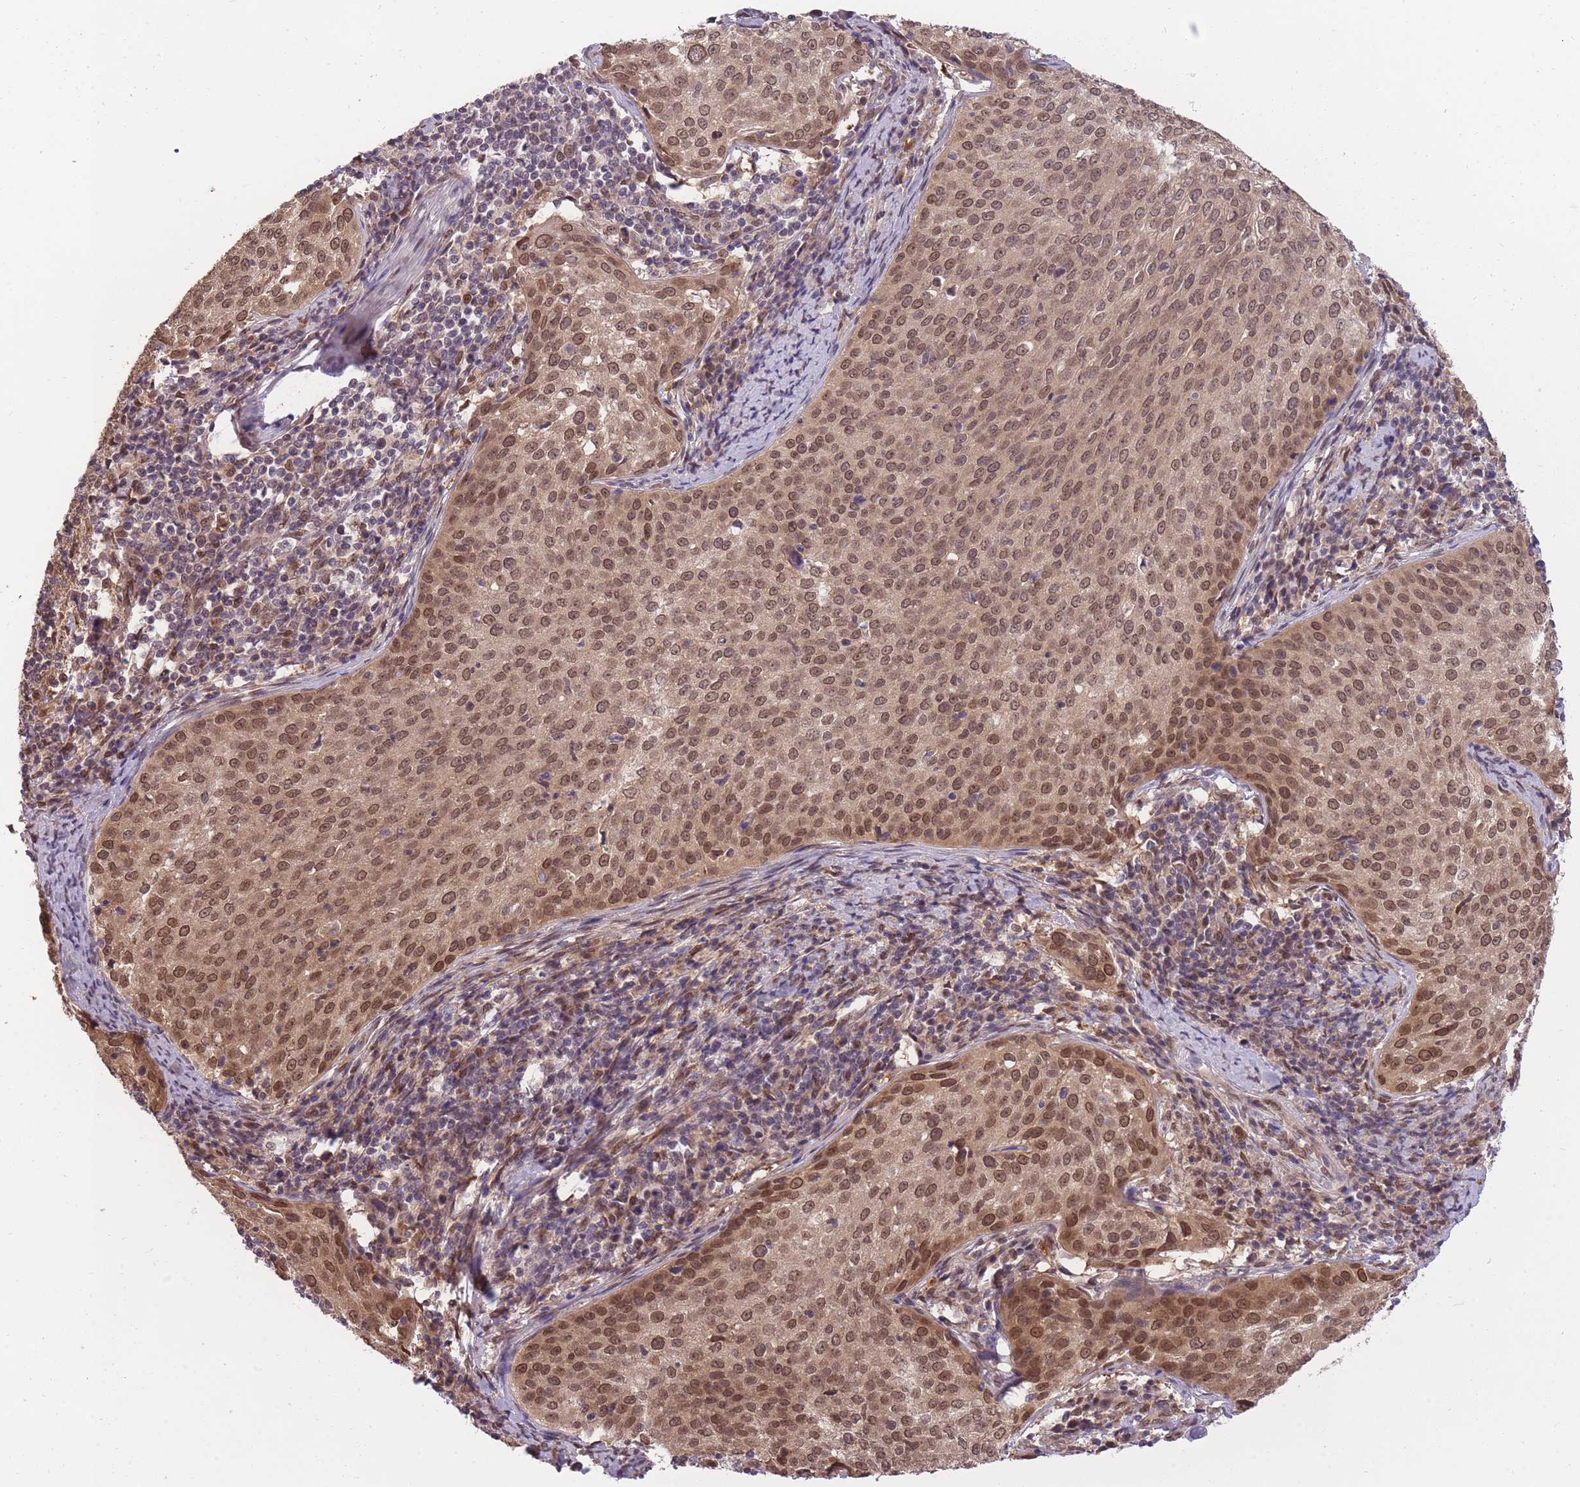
{"staining": {"intensity": "moderate", "quantity": ">75%", "location": "cytoplasmic/membranous,nuclear"}, "tissue": "cervical cancer", "cell_type": "Tumor cells", "image_type": "cancer", "snomed": [{"axis": "morphology", "description": "Squamous cell carcinoma, NOS"}, {"axis": "topography", "description": "Cervix"}], "caption": "Immunohistochemical staining of cervical squamous cell carcinoma exhibits moderate cytoplasmic/membranous and nuclear protein positivity in about >75% of tumor cells.", "gene": "CDIP1", "patient": {"sex": "female", "age": 57}}